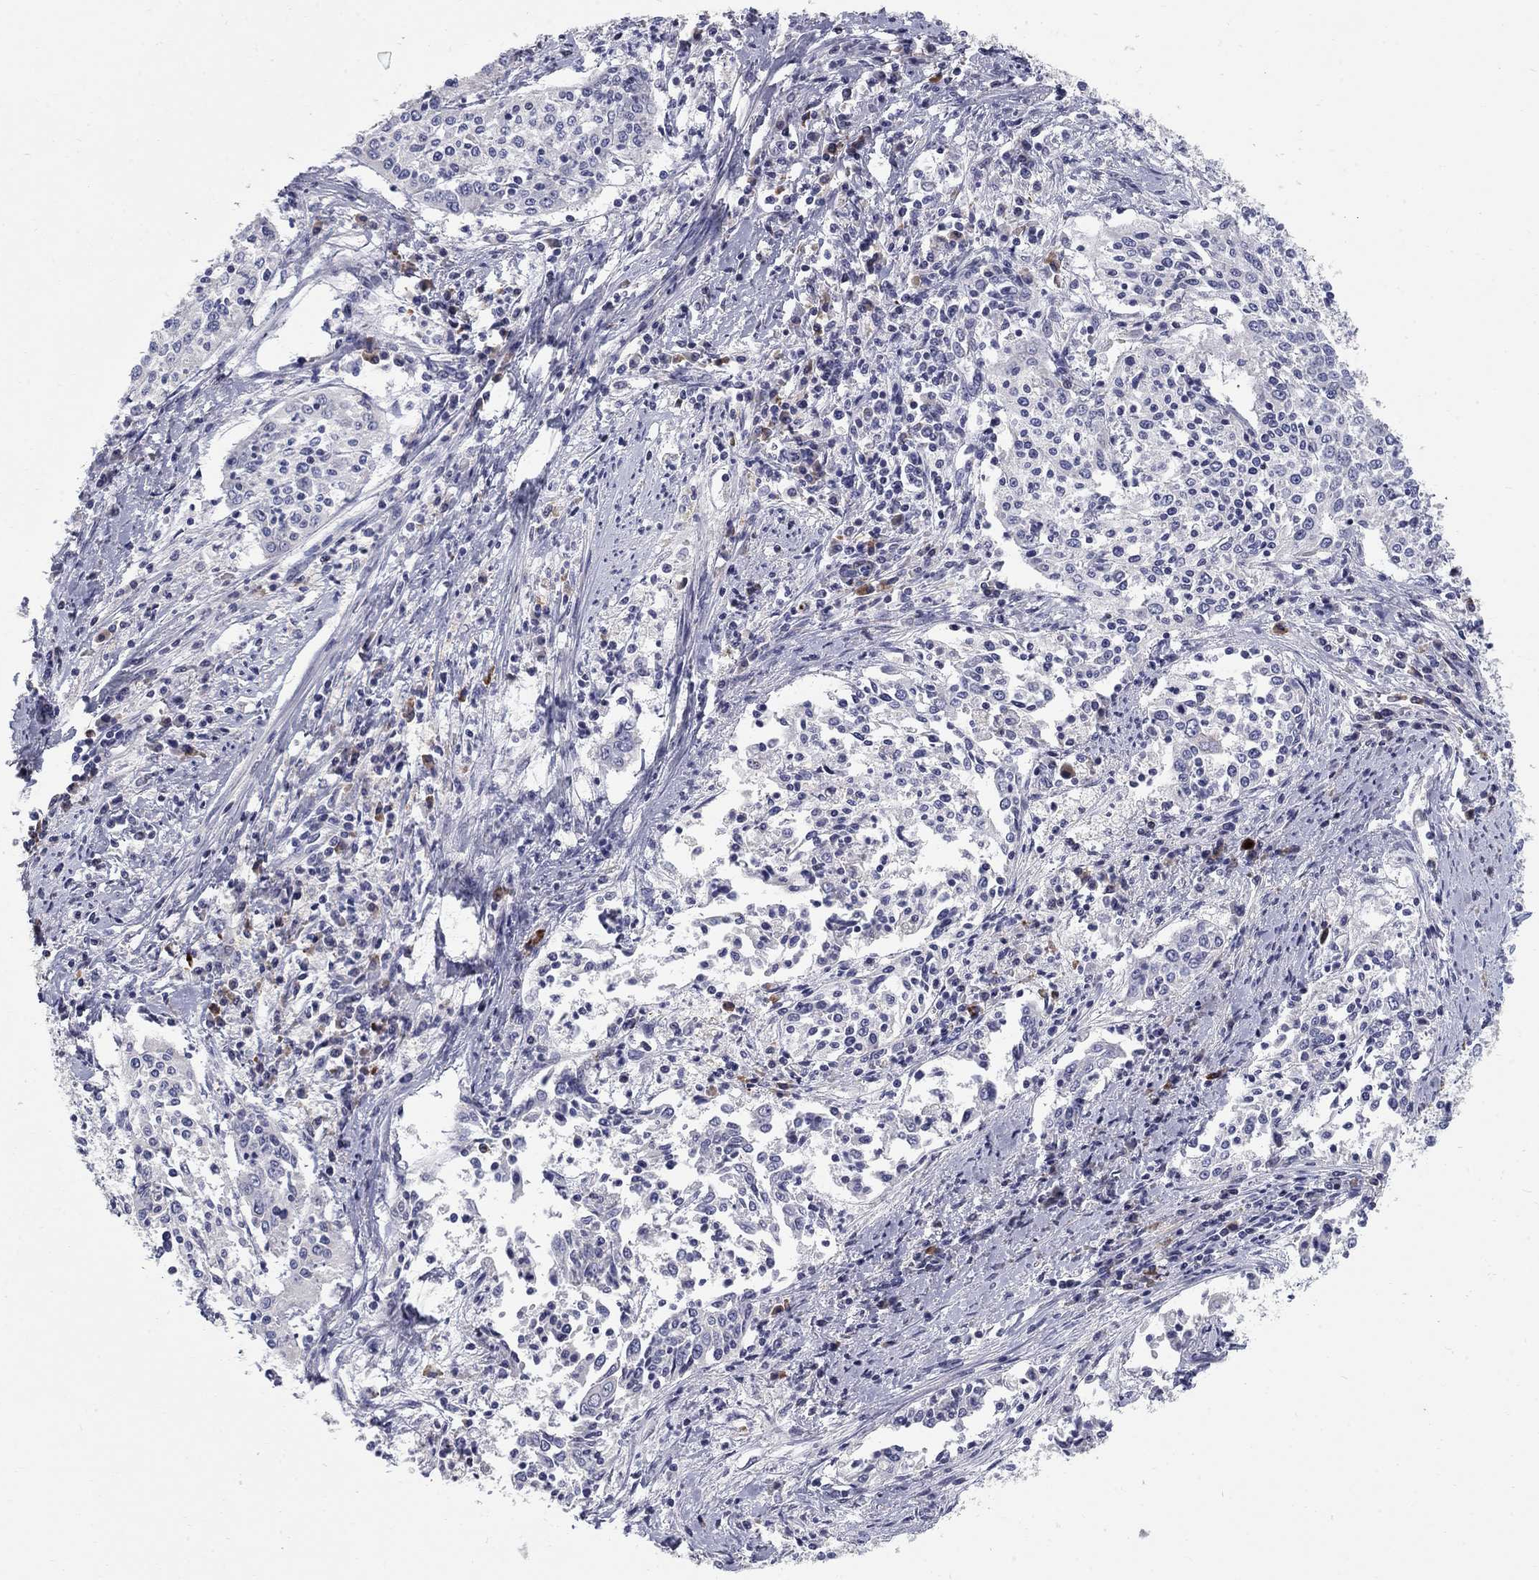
{"staining": {"intensity": "negative", "quantity": "none", "location": "none"}, "tissue": "cervical cancer", "cell_type": "Tumor cells", "image_type": "cancer", "snomed": [{"axis": "morphology", "description": "Squamous cell carcinoma, NOS"}, {"axis": "topography", "description": "Cervix"}], "caption": "A photomicrograph of squamous cell carcinoma (cervical) stained for a protein displays no brown staining in tumor cells.", "gene": "NTRK2", "patient": {"sex": "female", "age": 41}}